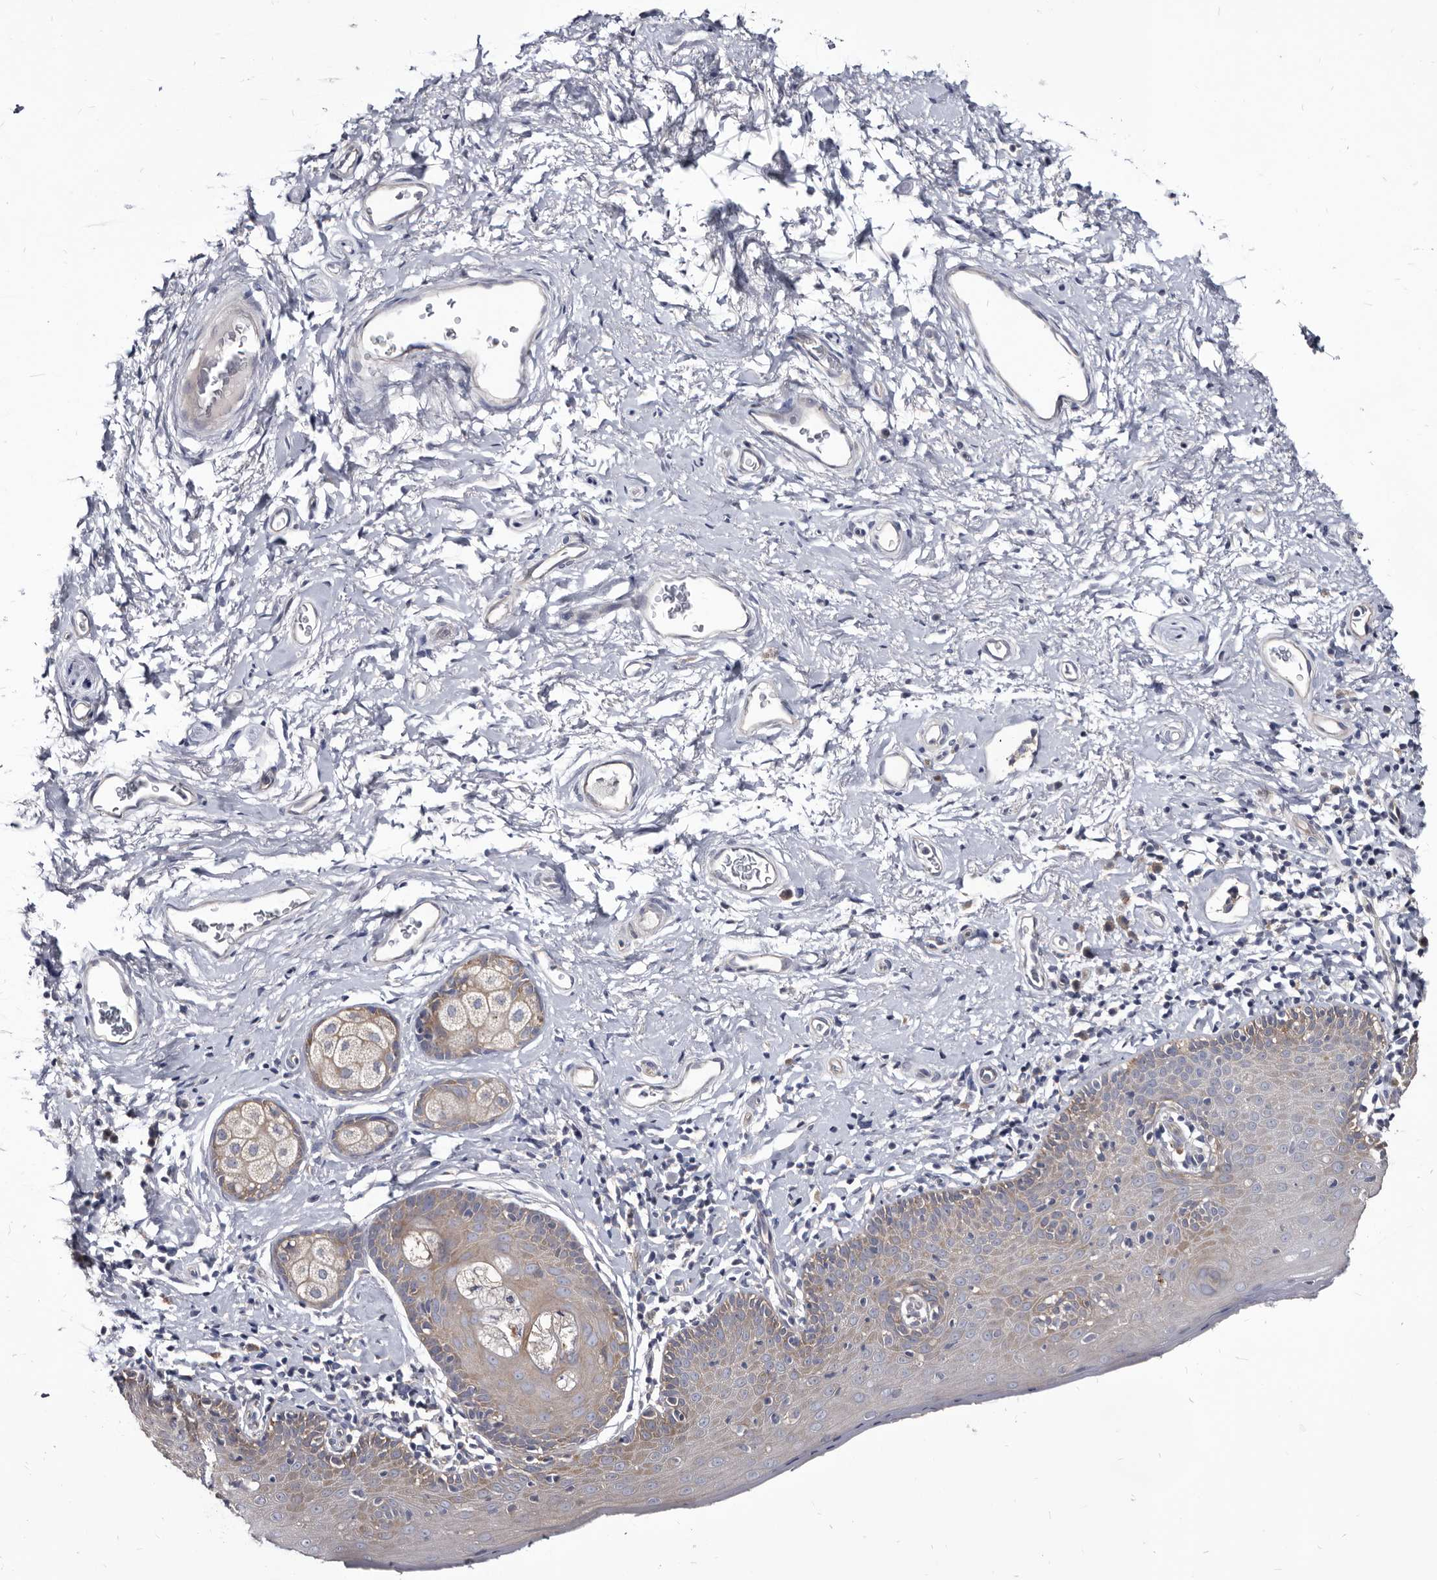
{"staining": {"intensity": "moderate", "quantity": "25%-75%", "location": "cytoplasmic/membranous"}, "tissue": "skin", "cell_type": "Epidermal cells", "image_type": "normal", "snomed": [{"axis": "morphology", "description": "Normal tissue, NOS"}, {"axis": "topography", "description": "Vulva"}], "caption": "Immunohistochemistry (IHC) of benign skin exhibits medium levels of moderate cytoplasmic/membranous staining in about 25%-75% of epidermal cells. The protein is shown in brown color, while the nuclei are stained blue.", "gene": "ABCF2", "patient": {"sex": "female", "age": 66}}